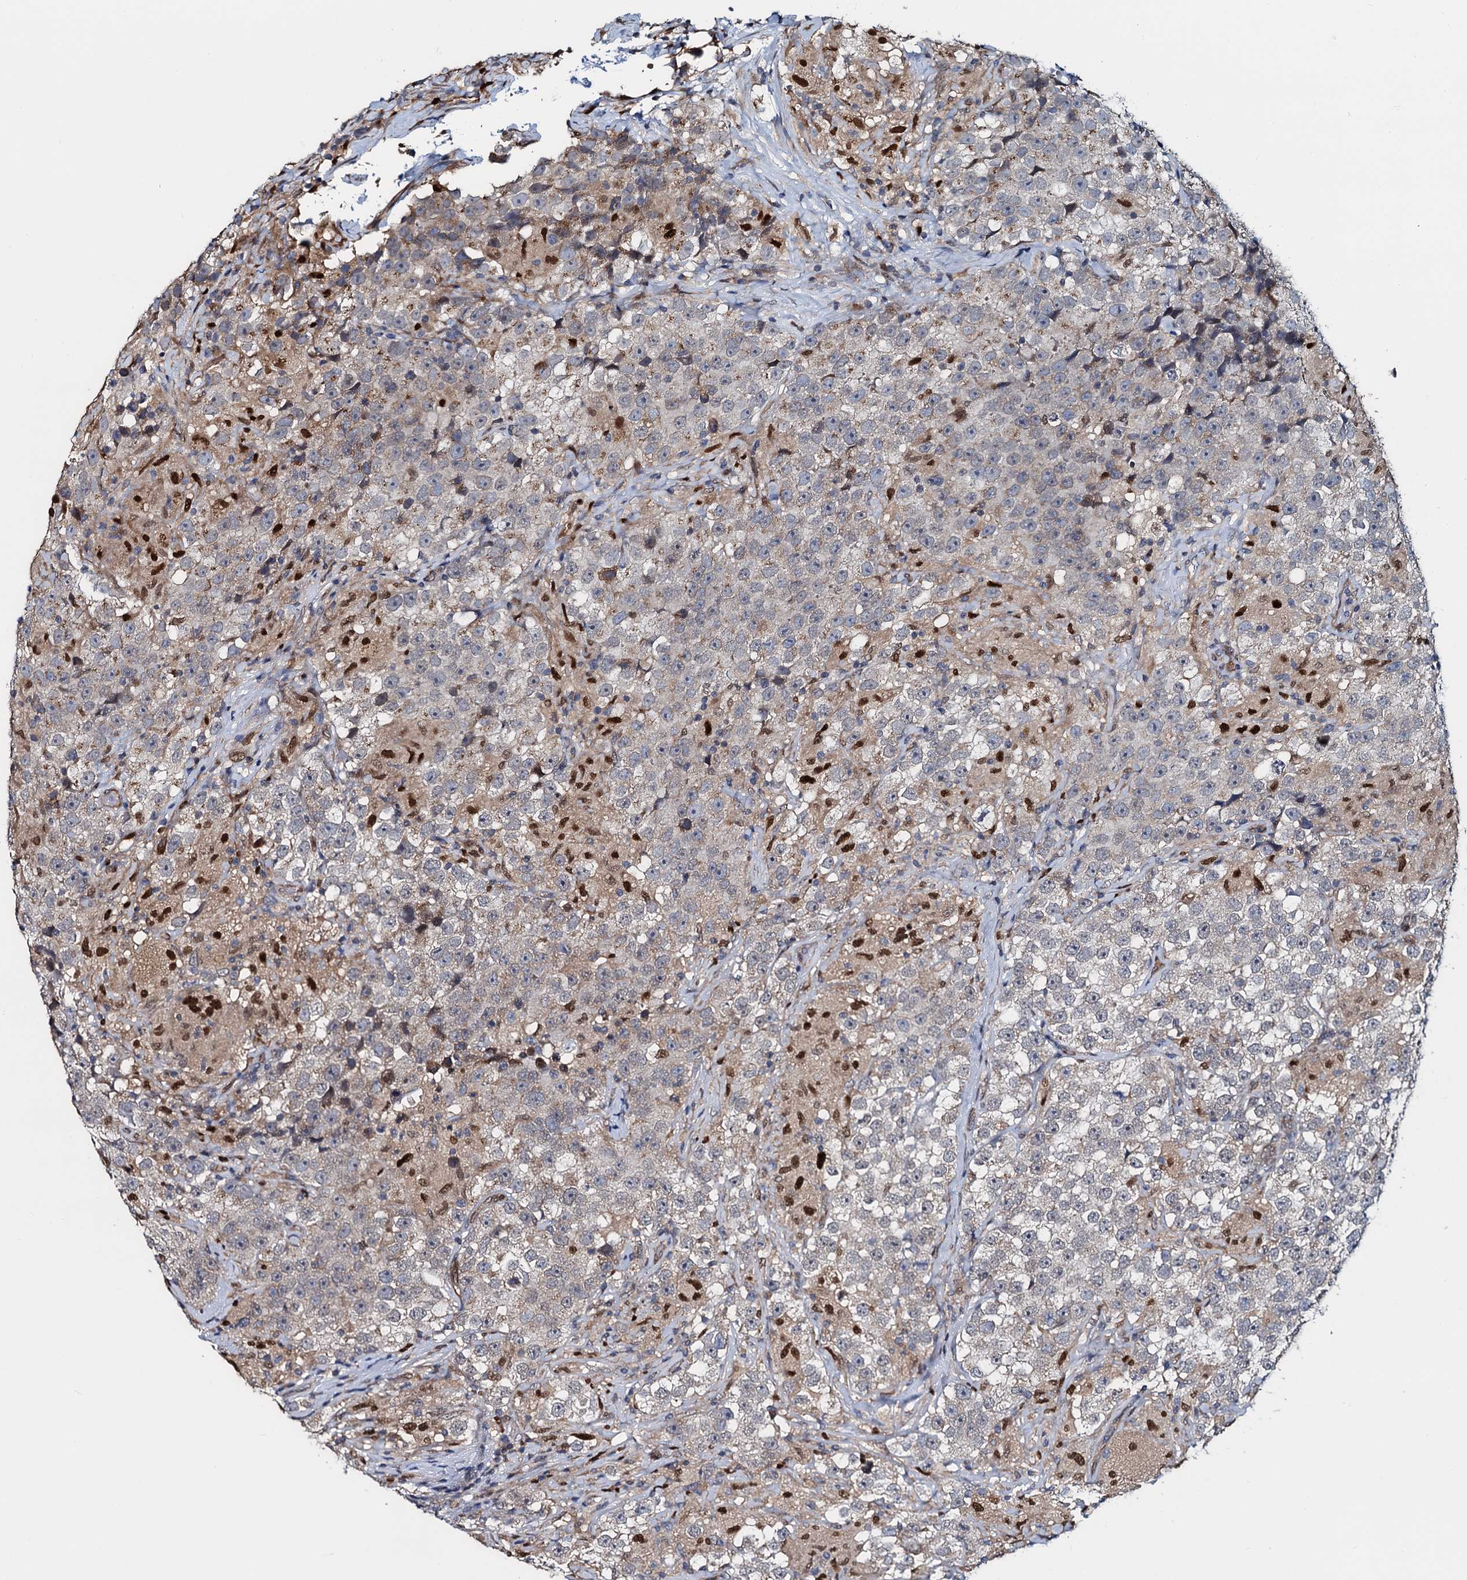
{"staining": {"intensity": "weak", "quantity": "<25%", "location": "cytoplasmic/membranous"}, "tissue": "testis cancer", "cell_type": "Tumor cells", "image_type": "cancer", "snomed": [{"axis": "morphology", "description": "Seminoma, NOS"}, {"axis": "topography", "description": "Testis"}], "caption": "Tumor cells are negative for protein expression in human seminoma (testis).", "gene": "RNF125", "patient": {"sex": "male", "age": 46}}